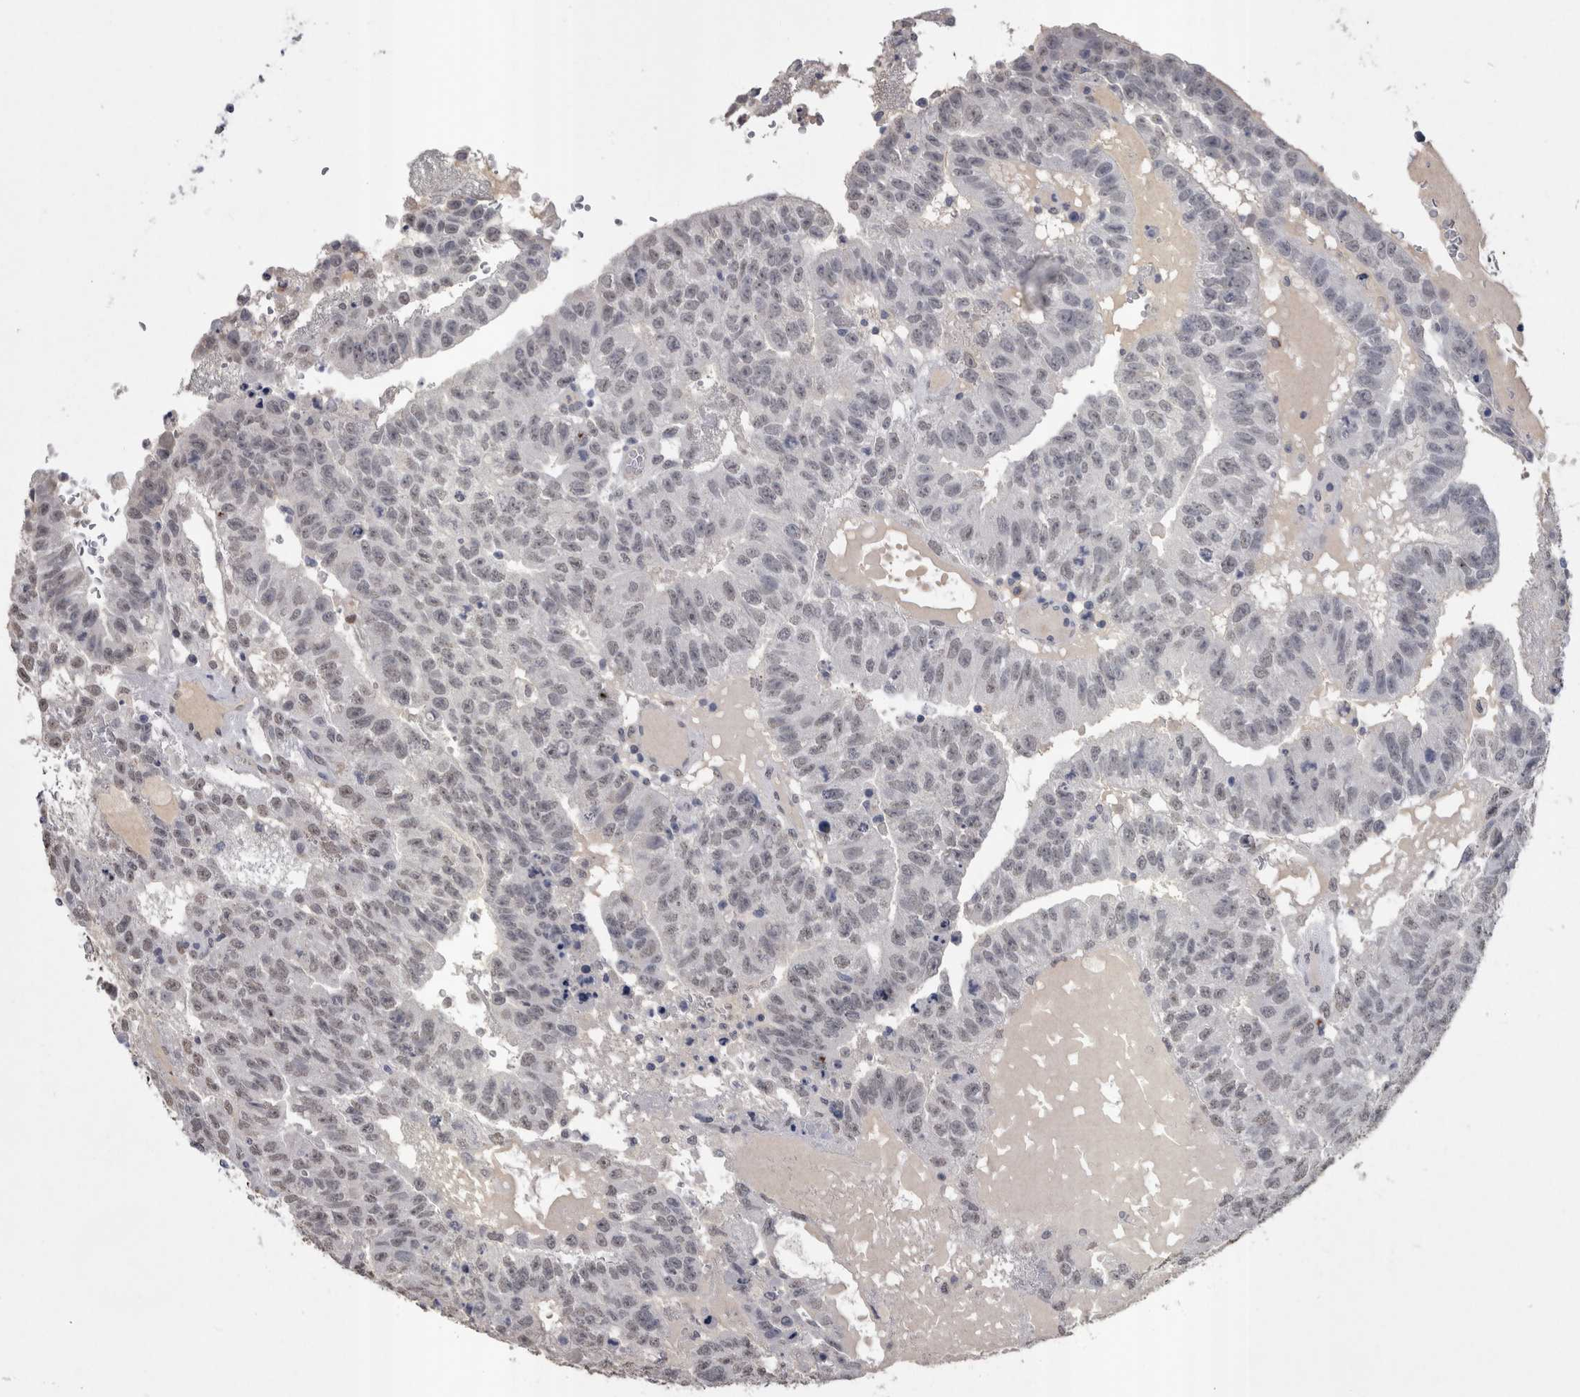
{"staining": {"intensity": "weak", "quantity": "25%-75%", "location": "nuclear"}, "tissue": "testis cancer", "cell_type": "Tumor cells", "image_type": "cancer", "snomed": [{"axis": "morphology", "description": "Seminoma, NOS"}, {"axis": "morphology", "description": "Carcinoma, Embryonal, NOS"}, {"axis": "topography", "description": "Testis"}], "caption": "Protein expression analysis of testis cancer displays weak nuclear staining in approximately 25%-75% of tumor cells.", "gene": "PAX5", "patient": {"sex": "male", "age": 52}}